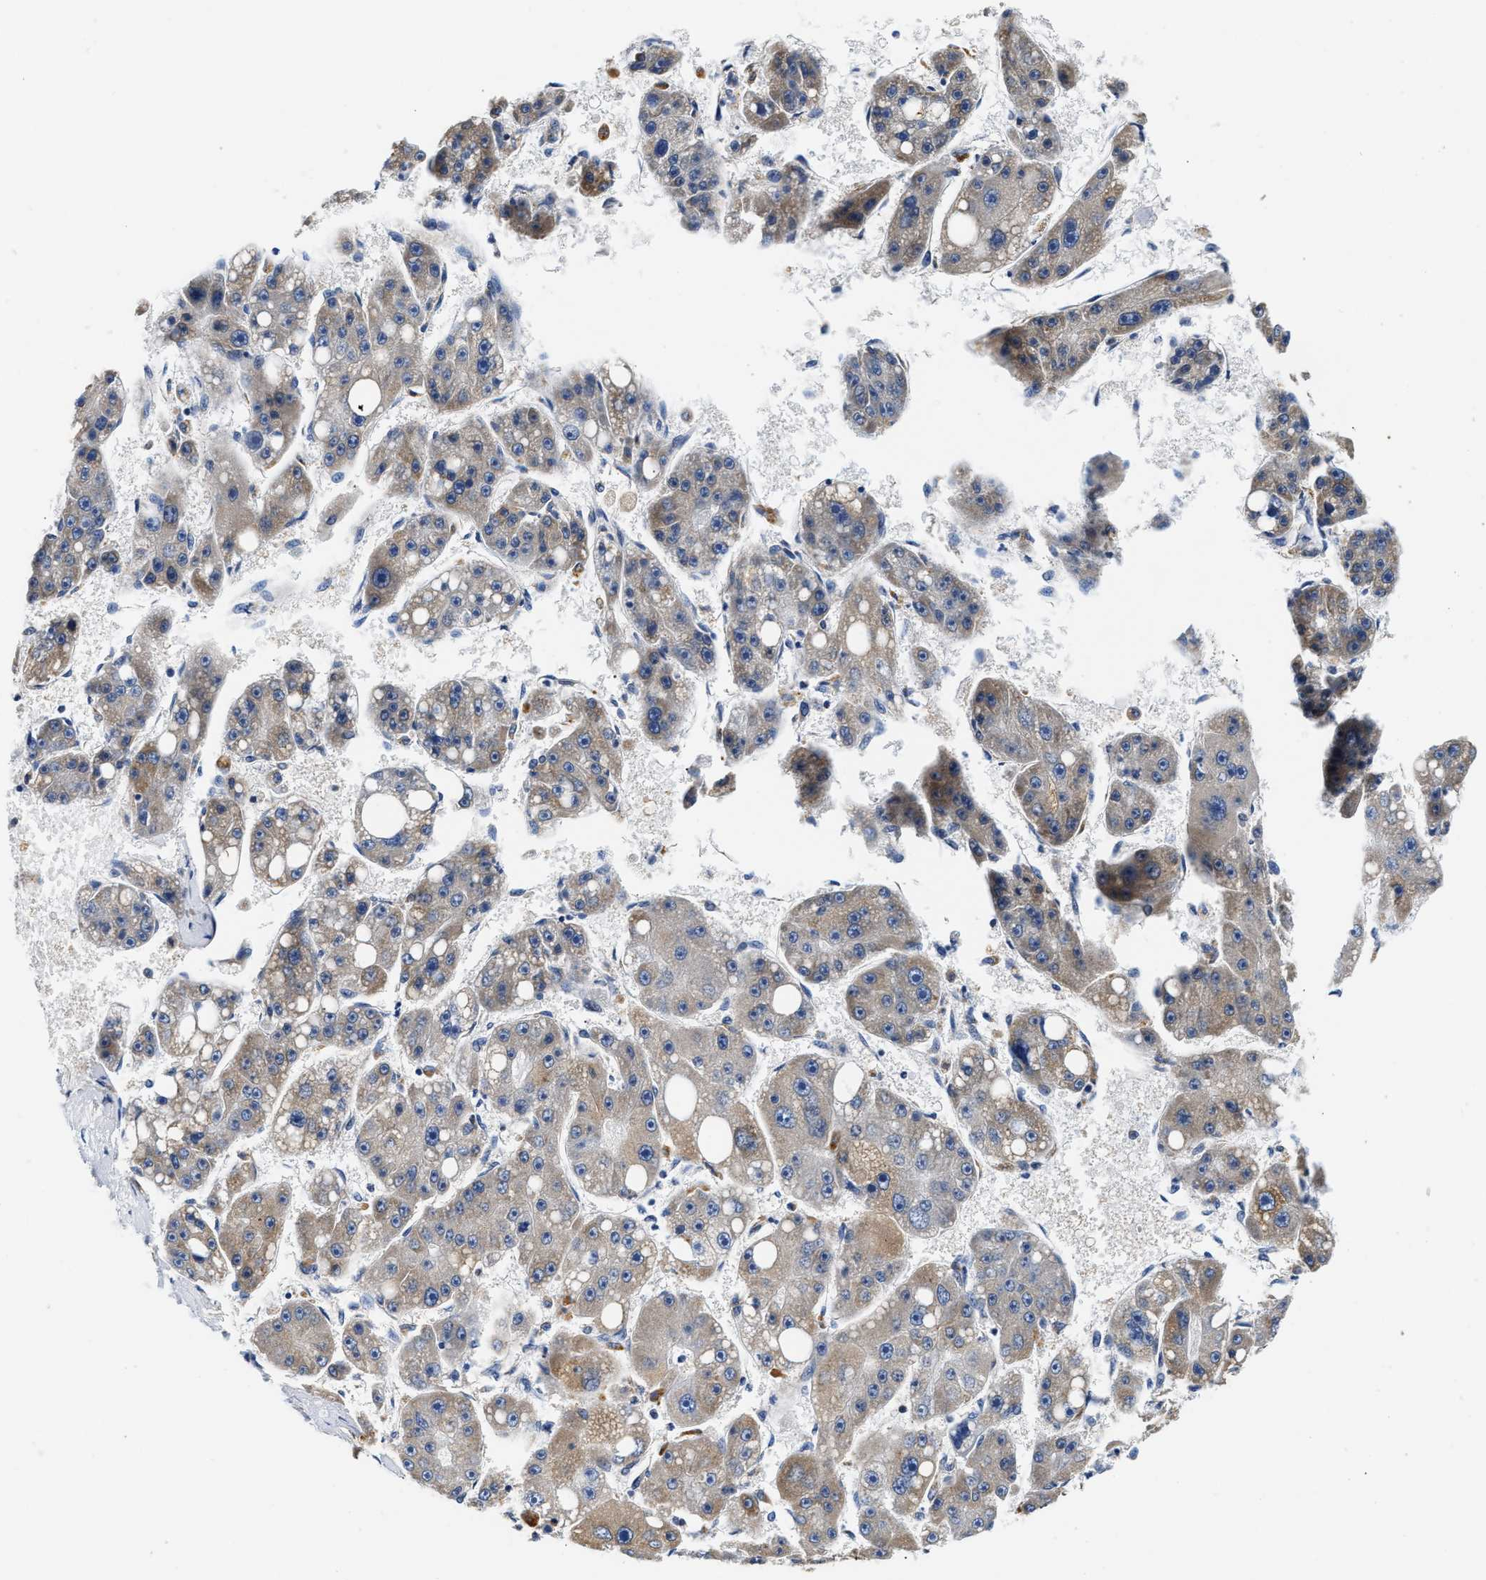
{"staining": {"intensity": "weak", "quantity": ">75%", "location": "cytoplasmic/membranous"}, "tissue": "liver cancer", "cell_type": "Tumor cells", "image_type": "cancer", "snomed": [{"axis": "morphology", "description": "Carcinoma, Hepatocellular, NOS"}, {"axis": "topography", "description": "Liver"}], "caption": "Liver hepatocellular carcinoma tissue displays weak cytoplasmic/membranous staining in about >75% of tumor cells, visualized by immunohistochemistry.", "gene": "ACADVL", "patient": {"sex": "female", "age": 61}}